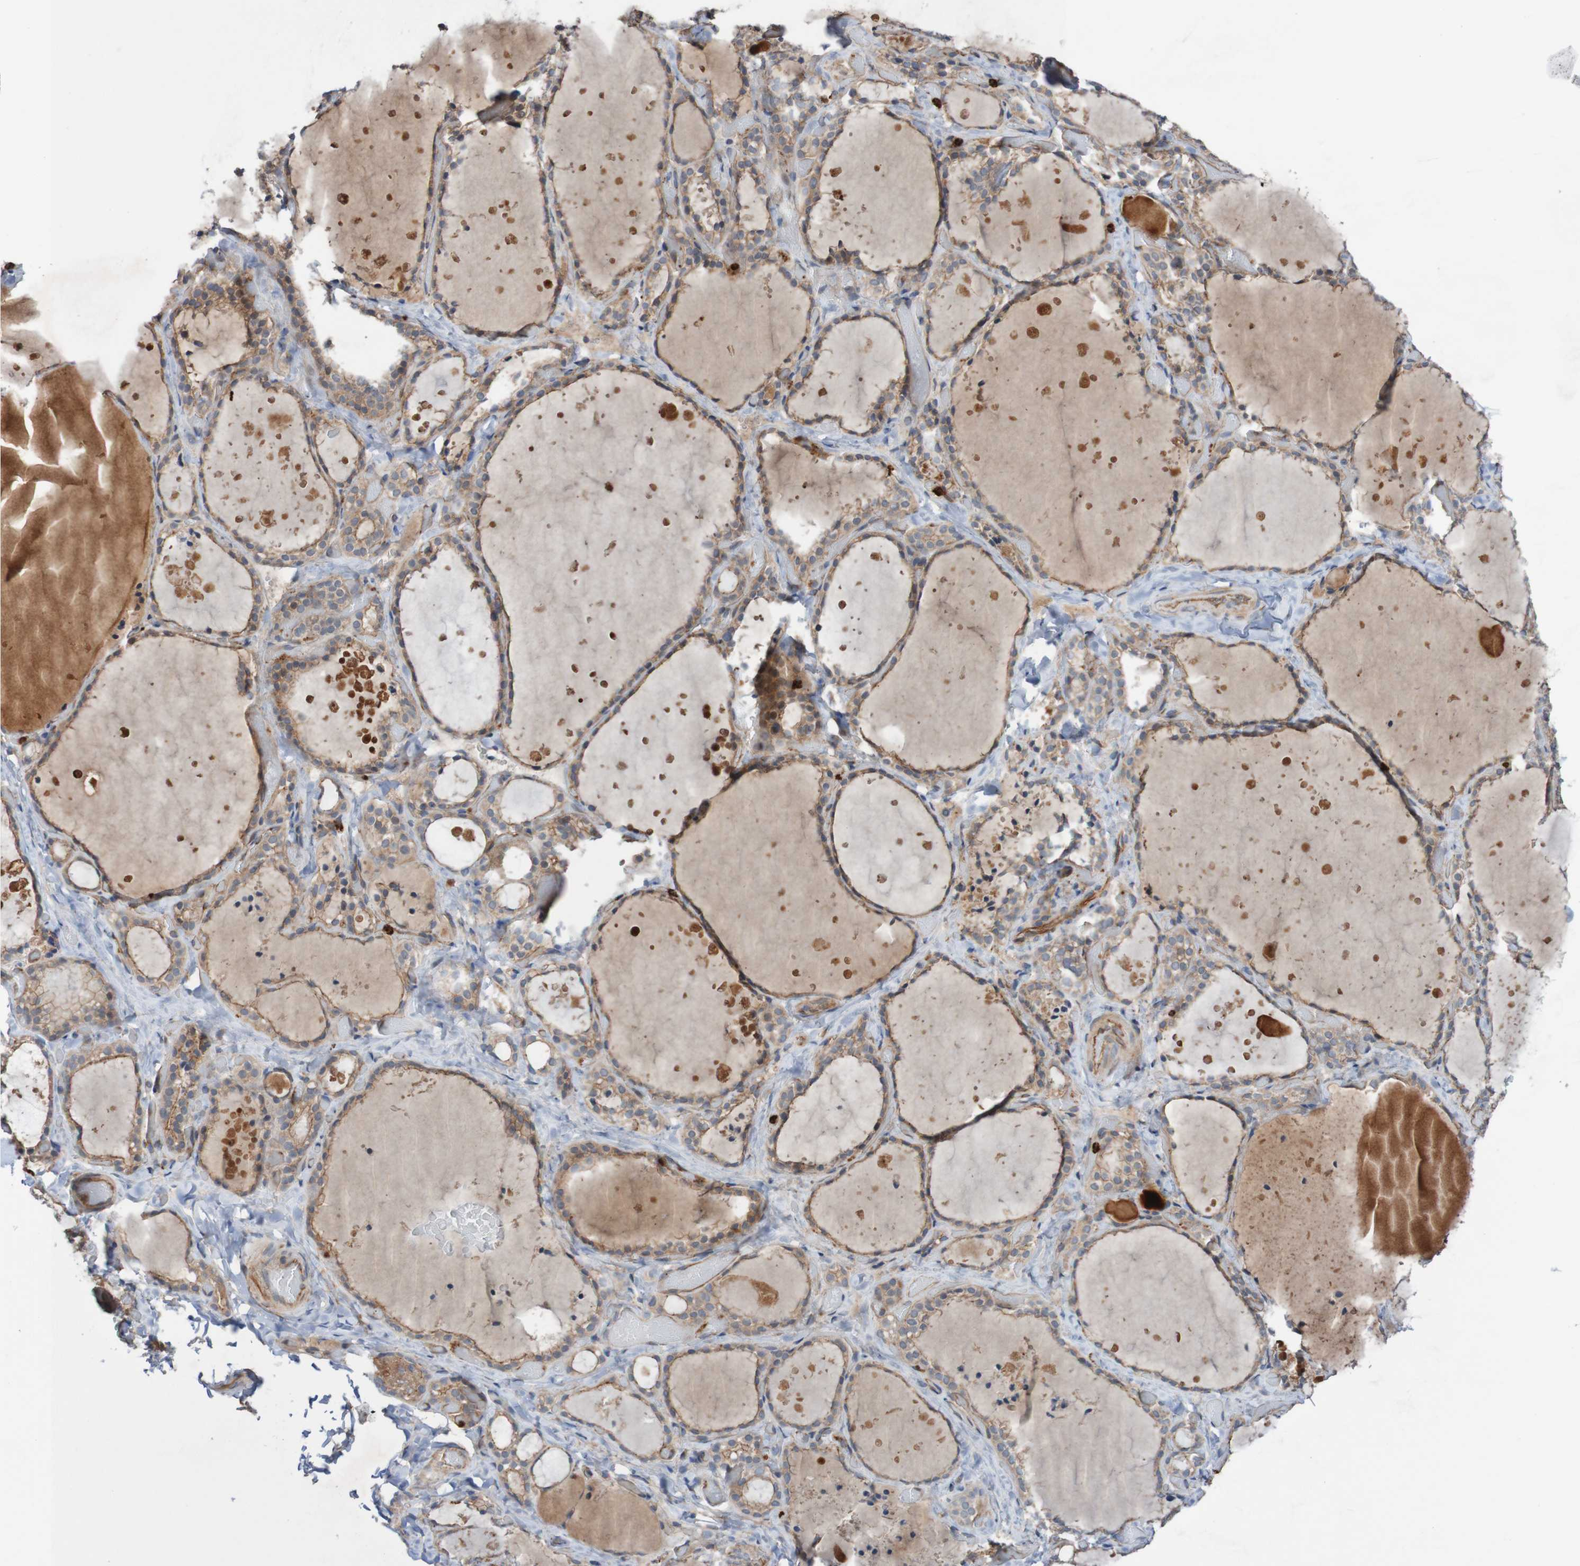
{"staining": {"intensity": "moderate", "quantity": ">75%", "location": "cytoplasmic/membranous"}, "tissue": "thyroid gland", "cell_type": "Glandular cells", "image_type": "normal", "snomed": [{"axis": "morphology", "description": "Normal tissue, NOS"}, {"axis": "topography", "description": "Thyroid gland"}], "caption": "Thyroid gland stained with immunohistochemistry (IHC) exhibits moderate cytoplasmic/membranous expression in about >75% of glandular cells.", "gene": "ST8SIA6", "patient": {"sex": "female", "age": 44}}